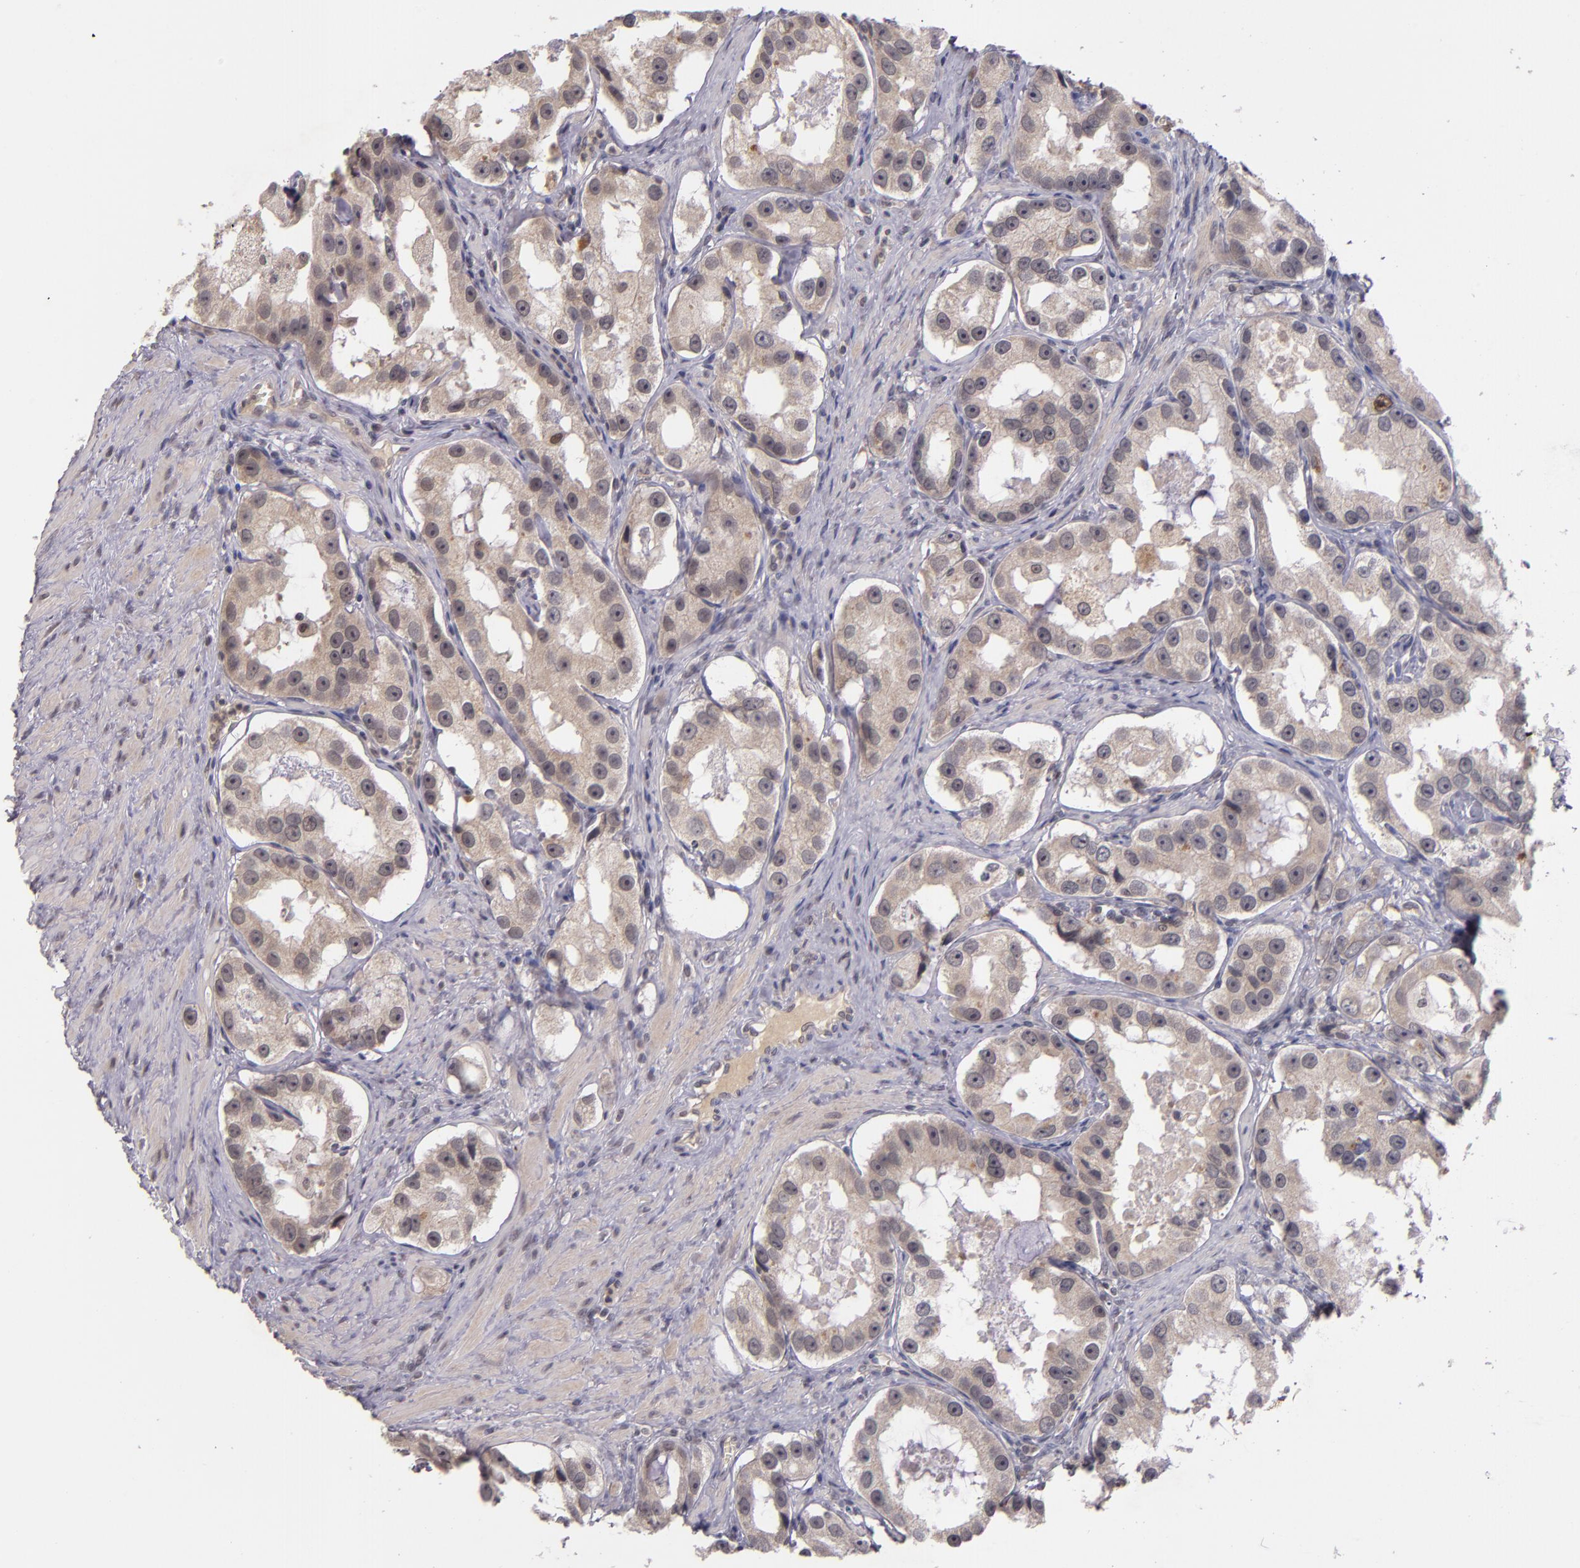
{"staining": {"intensity": "moderate", "quantity": "<25%", "location": "cytoplasmic/membranous,nuclear"}, "tissue": "prostate cancer", "cell_type": "Tumor cells", "image_type": "cancer", "snomed": [{"axis": "morphology", "description": "Adenocarcinoma, High grade"}, {"axis": "topography", "description": "Prostate"}], "caption": "Human adenocarcinoma (high-grade) (prostate) stained with a protein marker demonstrates moderate staining in tumor cells.", "gene": "CDC7", "patient": {"sex": "male", "age": 63}}